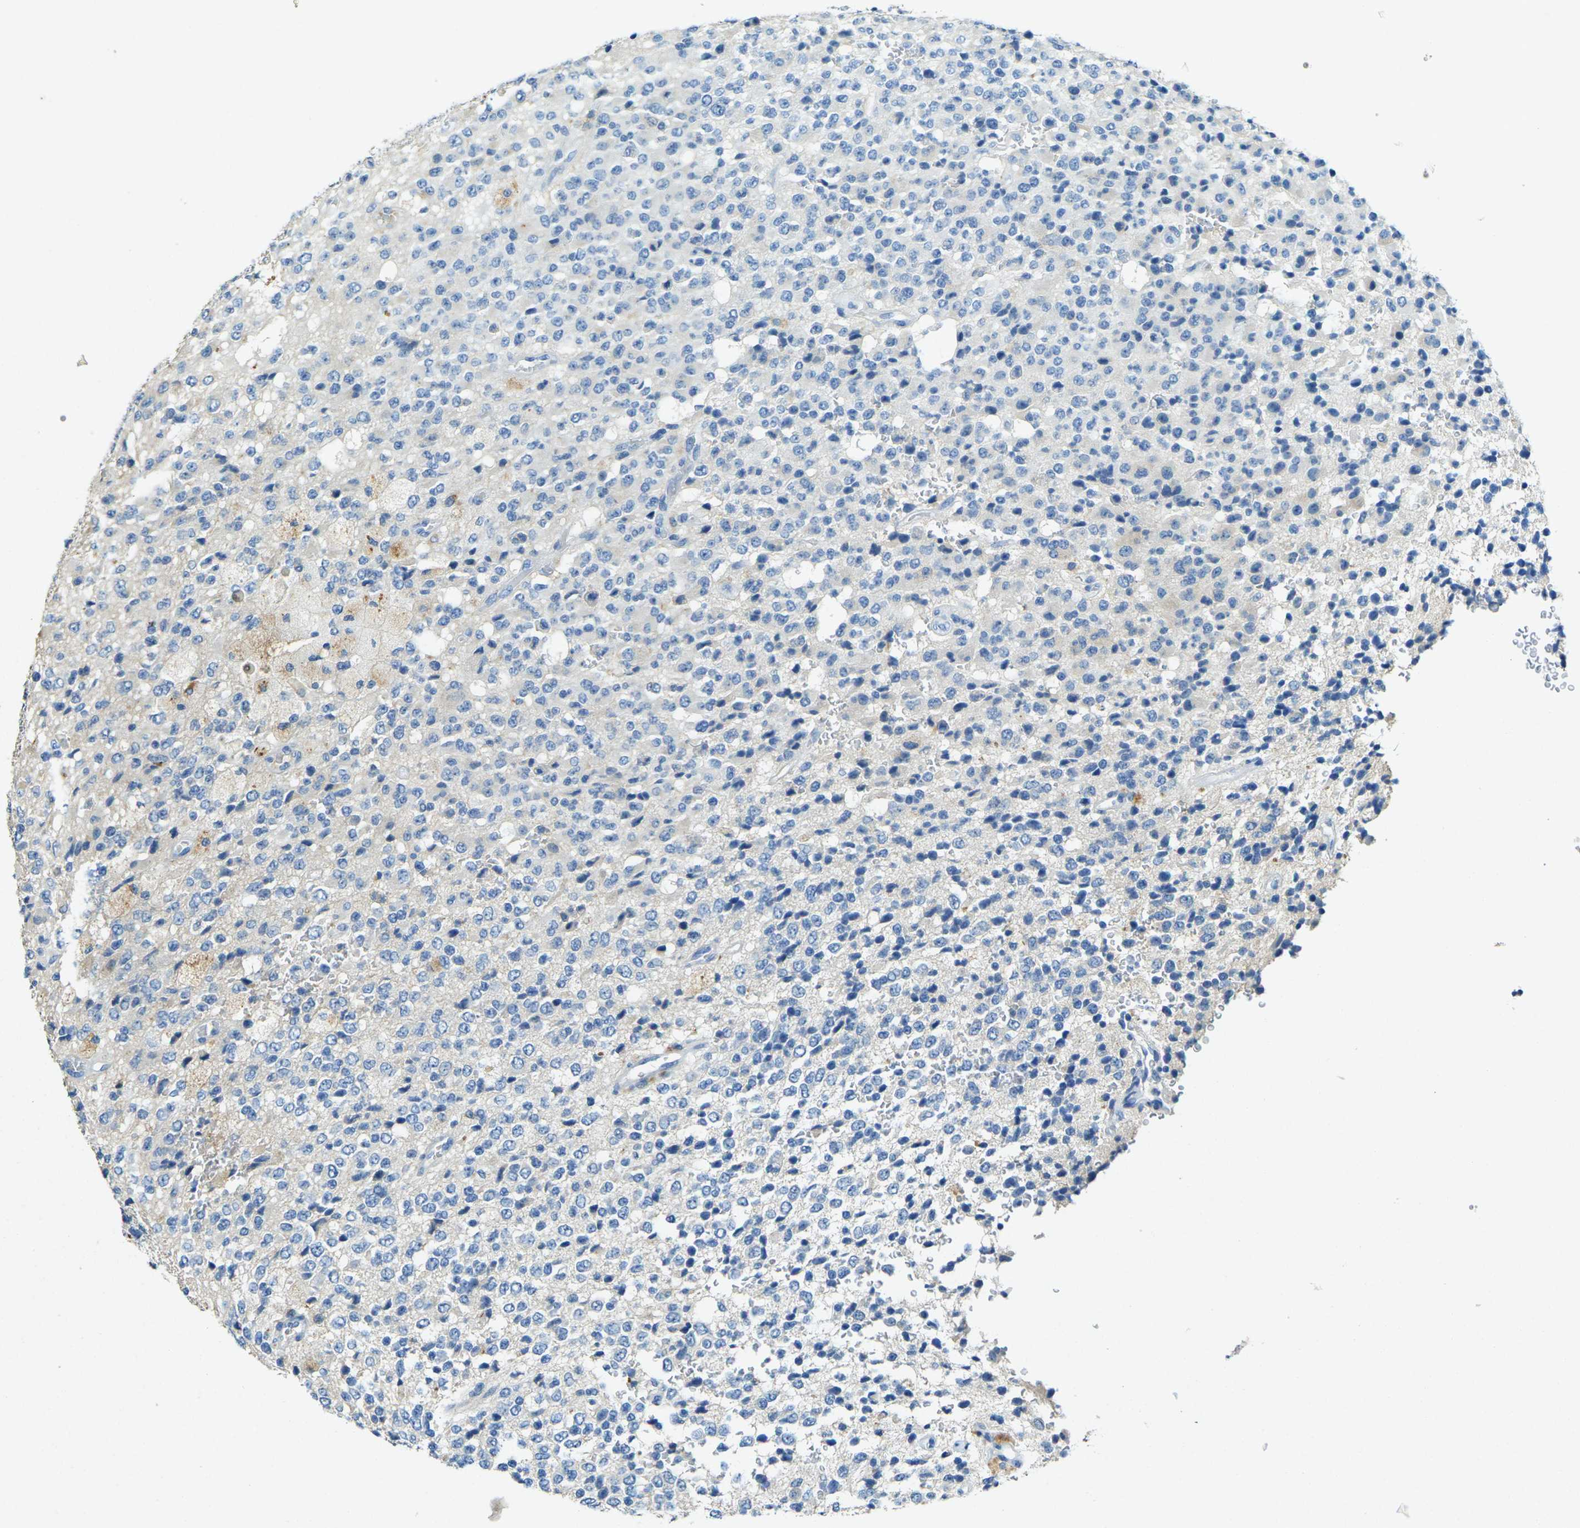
{"staining": {"intensity": "negative", "quantity": "none", "location": "none"}, "tissue": "glioma", "cell_type": "Tumor cells", "image_type": "cancer", "snomed": [{"axis": "morphology", "description": "Glioma, malignant, High grade"}, {"axis": "topography", "description": "pancreas cauda"}], "caption": "Immunohistochemical staining of glioma demonstrates no significant expression in tumor cells.", "gene": "RGMA", "patient": {"sex": "male", "age": 60}}